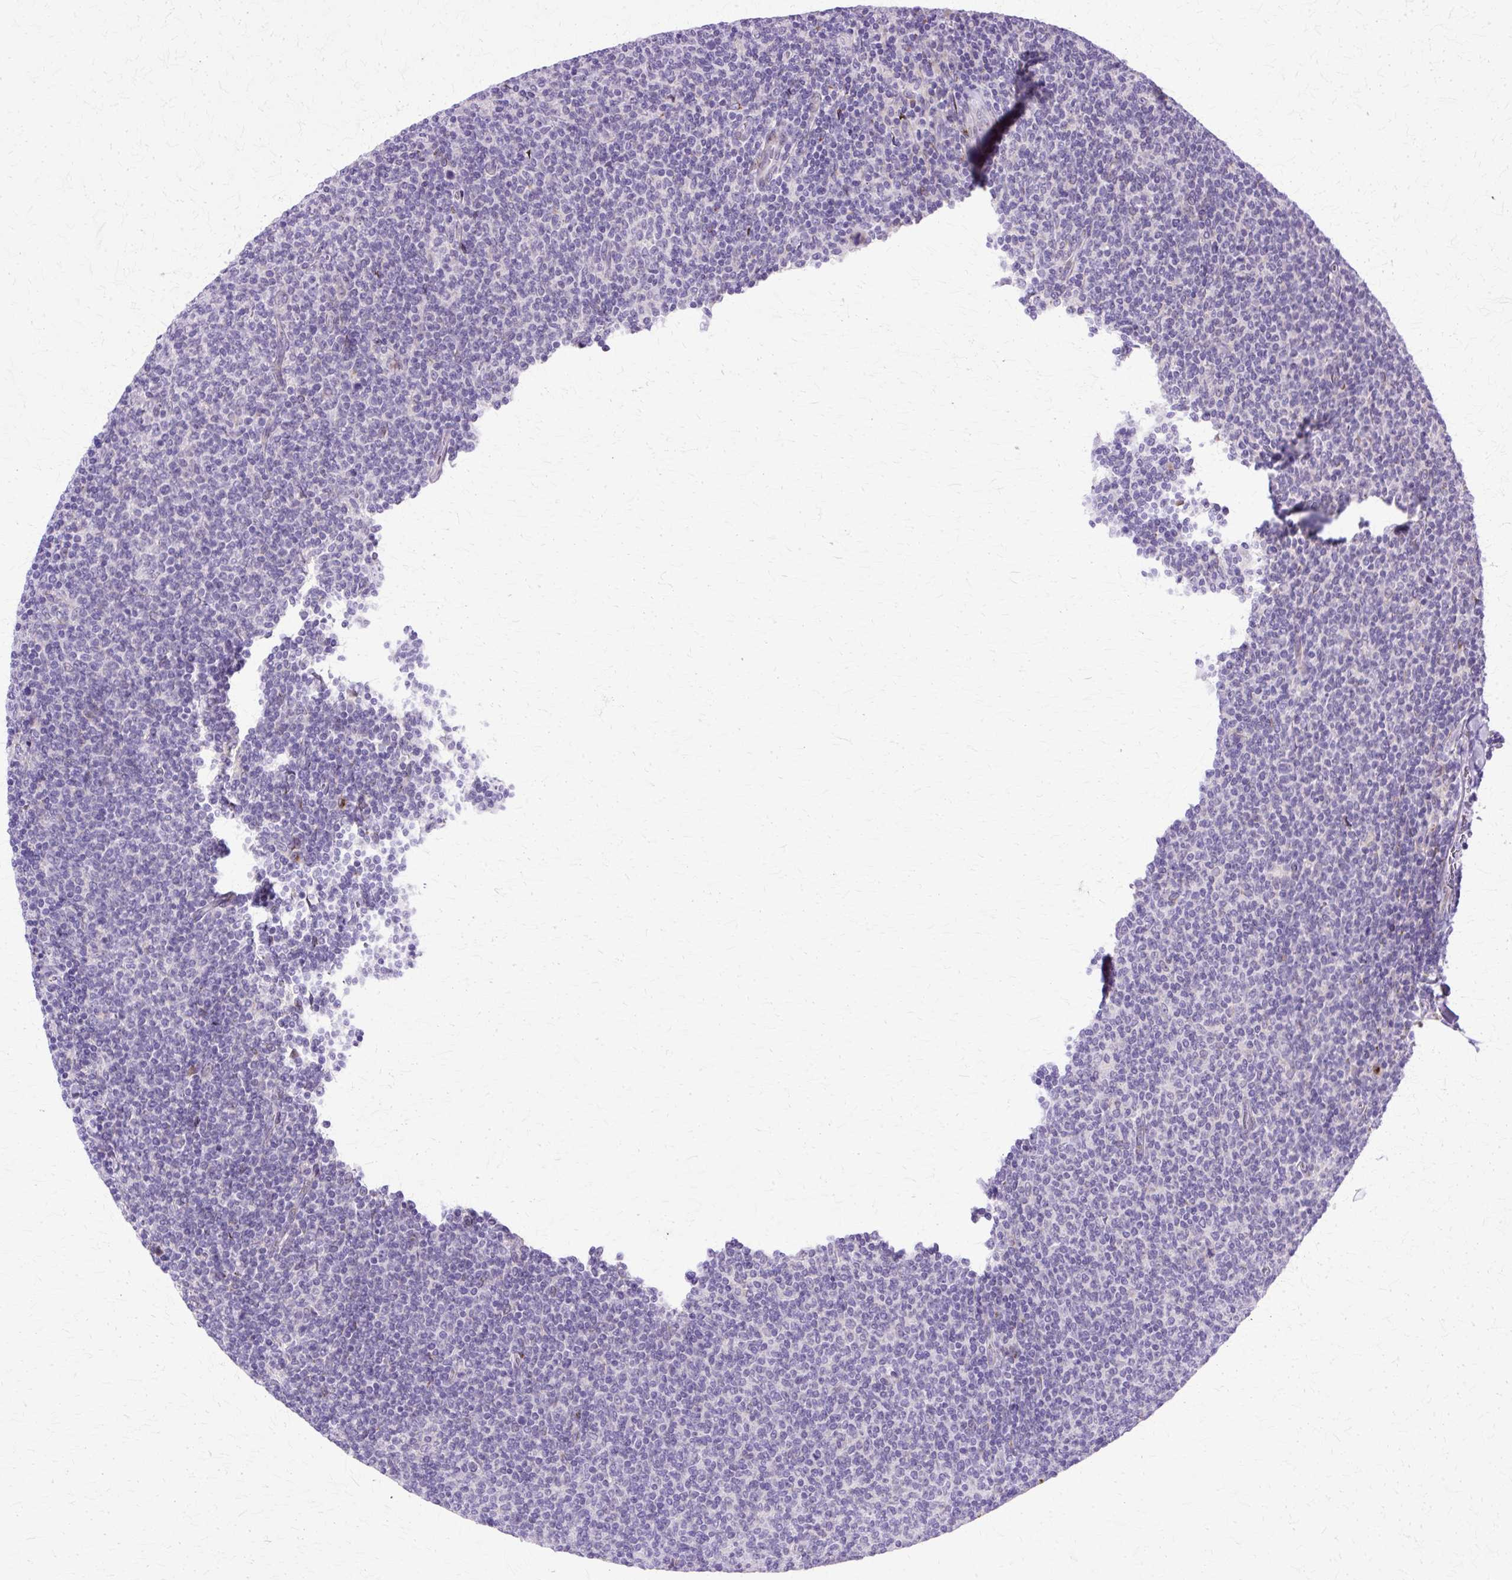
{"staining": {"intensity": "negative", "quantity": "none", "location": "none"}, "tissue": "lymphoma", "cell_type": "Tumor cells", "image_type": "cancer", "snomed": [{"axis": "morphology", "description": "Malignant lymphoma, non-Hodgkin's type, Low grade"}, {"axis": "topography", "description": "Lymph node"}], "caption": "IHC histopathology image of neoplastic tissue: human lymphoma stained with DAB exhibits no significant protein positivity in tumor cells.", "gene": "TBC1D3G", "patient": {"sex": "male", "age": 52}}